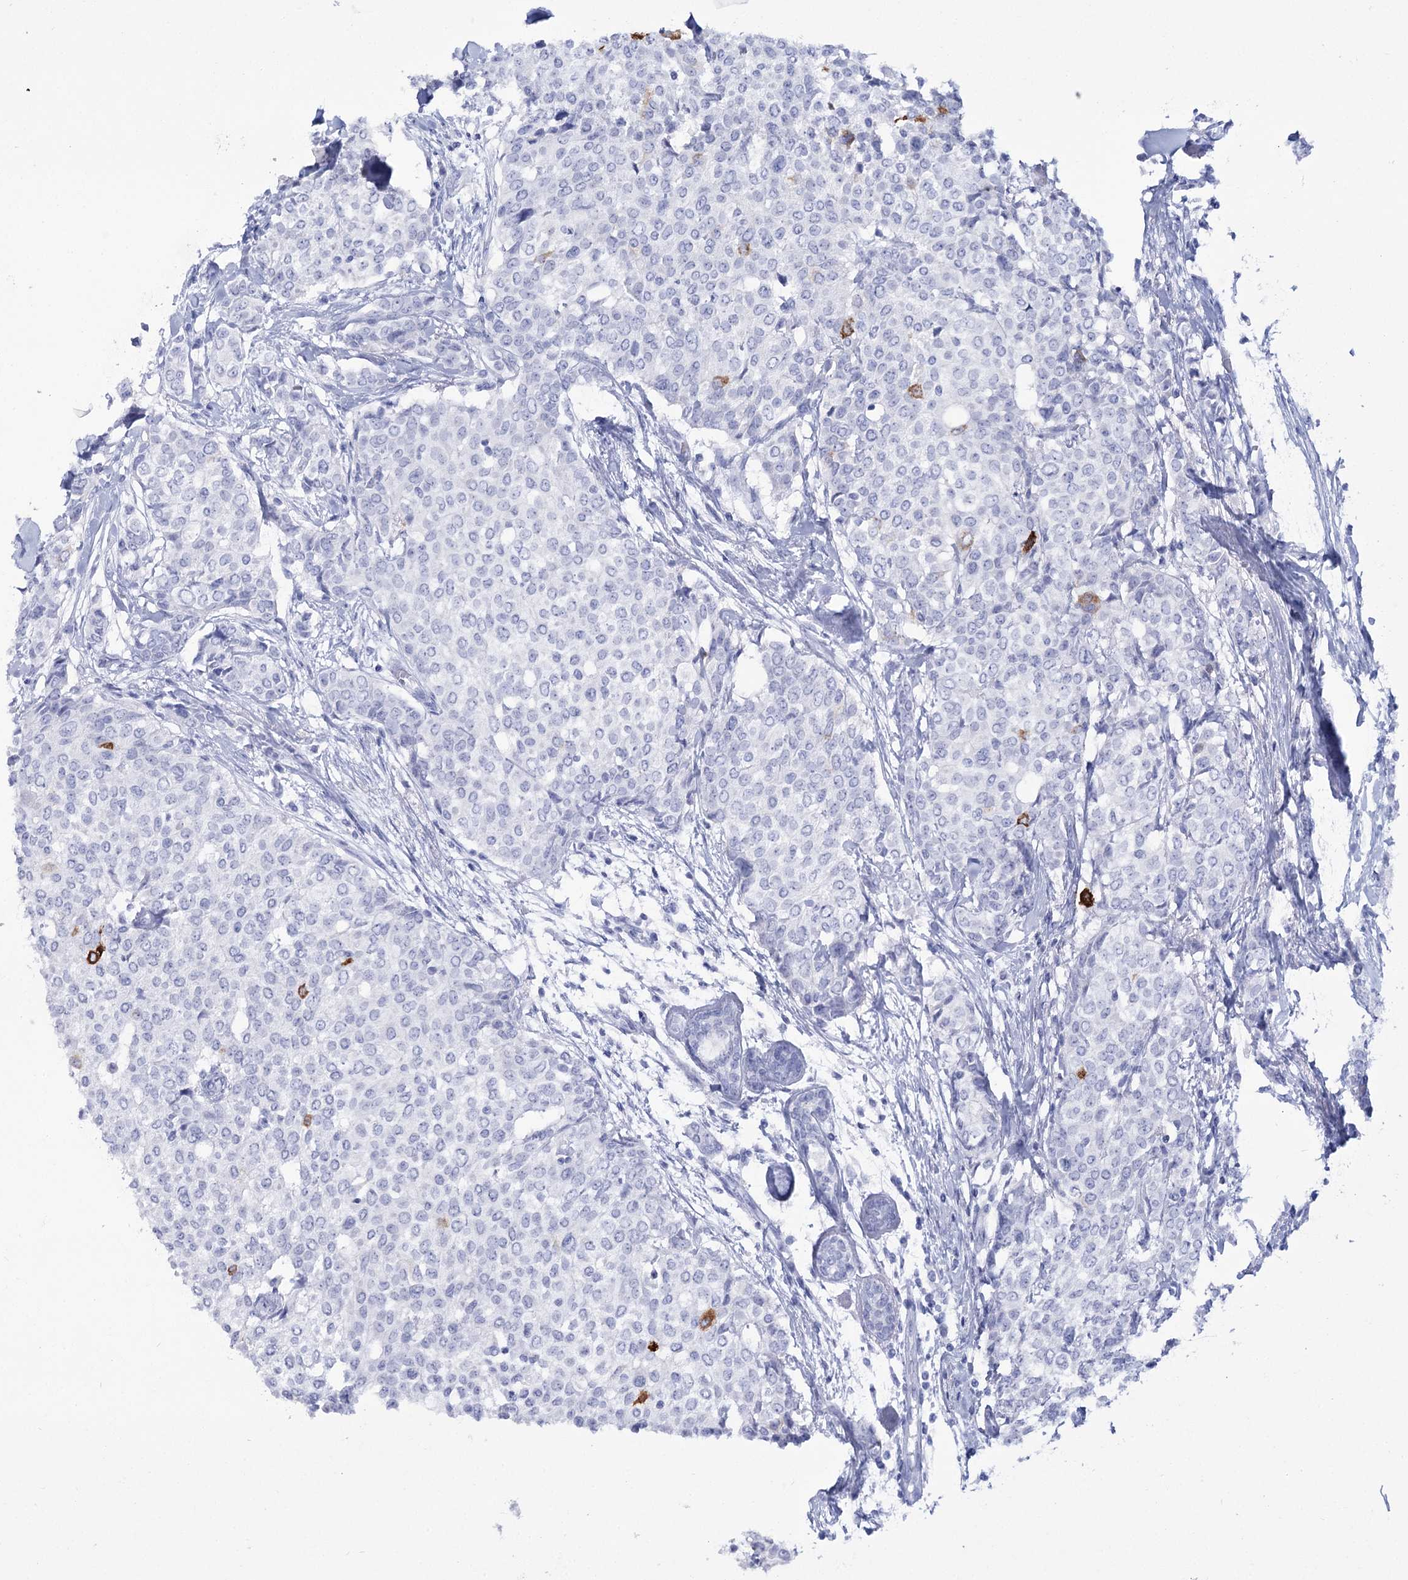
{"staining": {"intensity": "strong", "quantity": "<25%", "location": "cytoplasmic/membranous"}, "tissue": "breast cancer", "cell_type": "Tumor cells", "image_type": "cancer", "snomed": [{"axis": "morphology", "description": "Lobular carcinoma"}, {"axis": "topography", "description": "Breast"}], "caption": "A brown stain highlights strong cytoplasmic/membranous staining of a protein in breast cancer tumor cells.", "gene": "RNF186", "patient": {"sex": "female", "age": 51}}